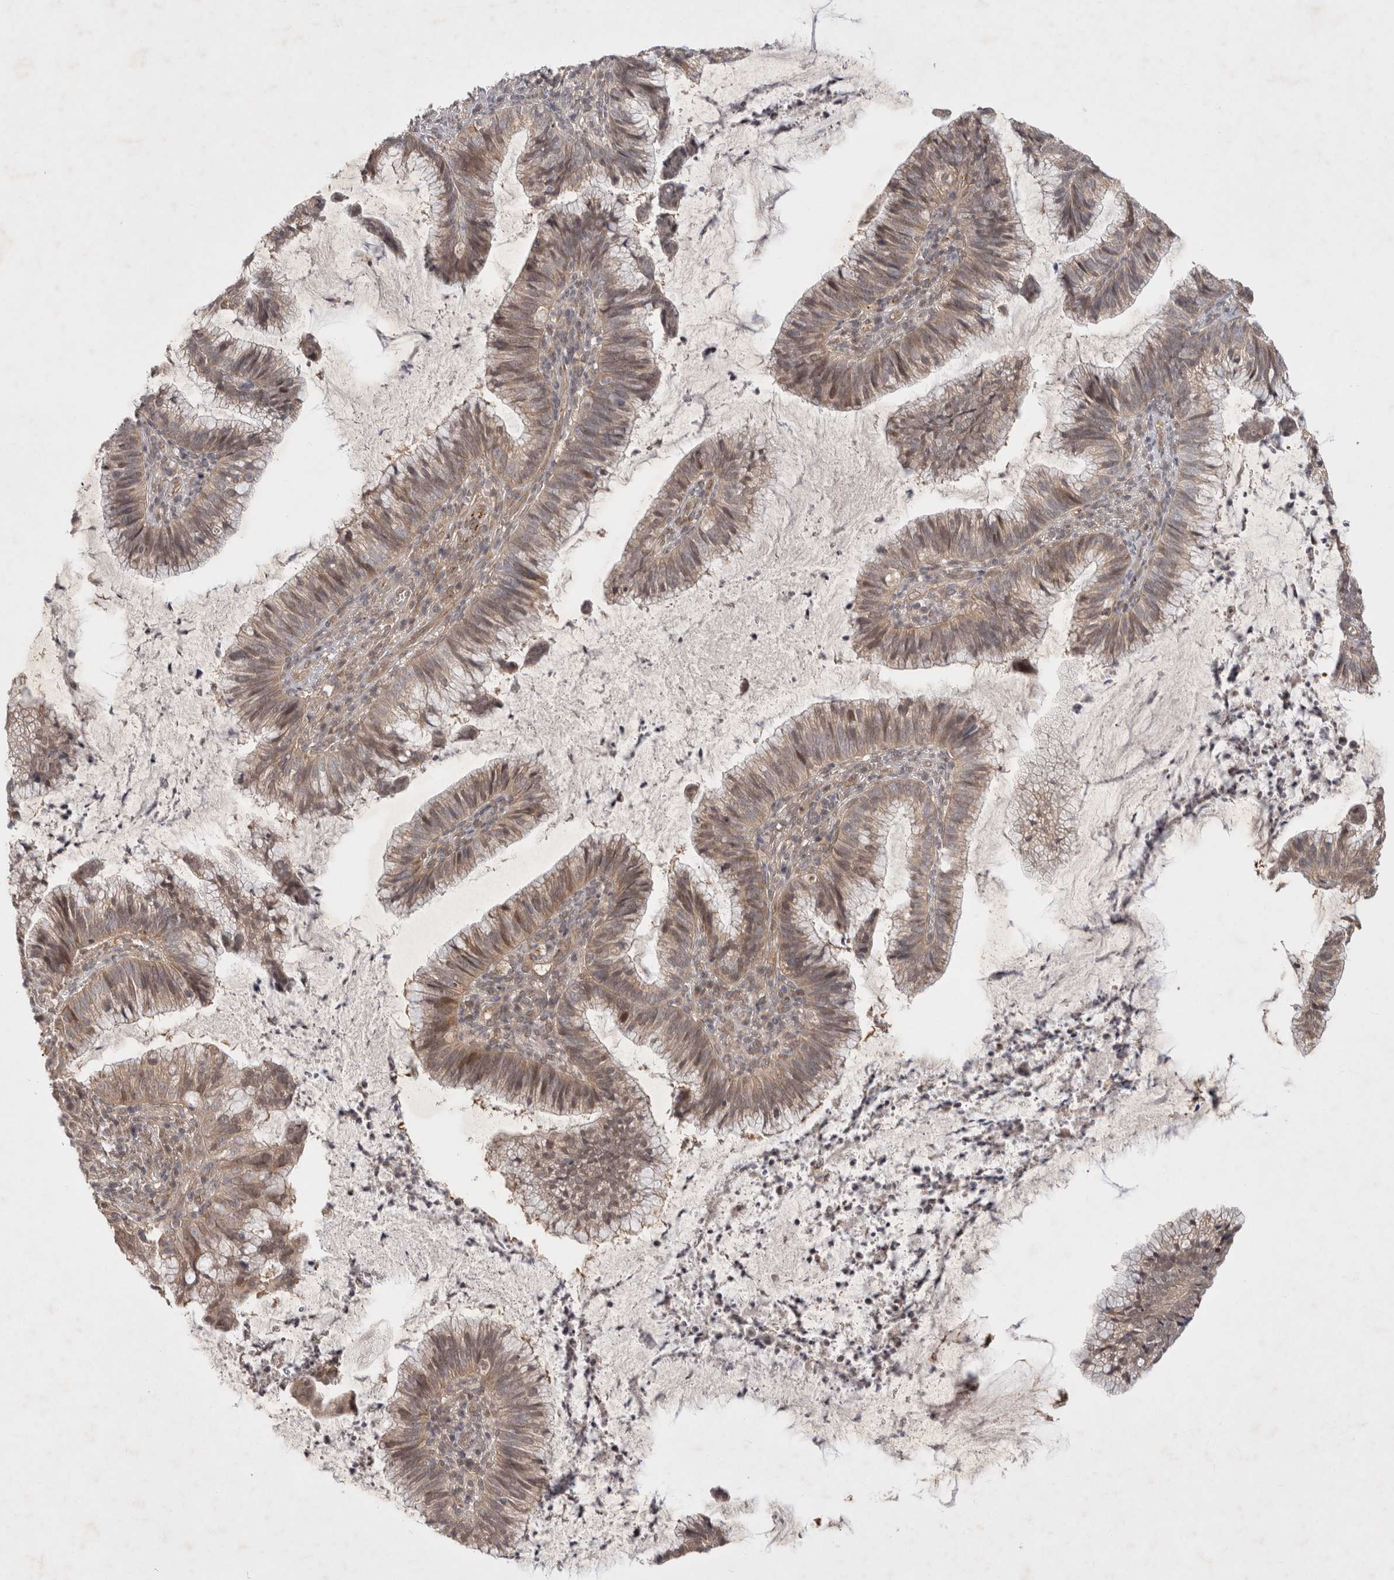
{"staining": {"intensity": "weak", "quantity": ">75%", "location": "cytoplasmic/membranous"}, "tissue": "cervical cancer", "cell_type": "Tumor cells", "image_type": "cancer", "snomed": [{"axis": "morphology", "description": "Adenocarcinoma, NOS"}, {"axis": "topography", "description": "Cervix"}], "caption": "Immunohistochemistry (IHC) (DAB (3,3'-diaminobenzidine)) staining of adenocarcinoma (cervical) shows weak cytoplasmic/membranous protein positivity in approximately >75% of tumor cells.", "gene": "ZNF318", "patient": {"sex": "female", "age": 36}}